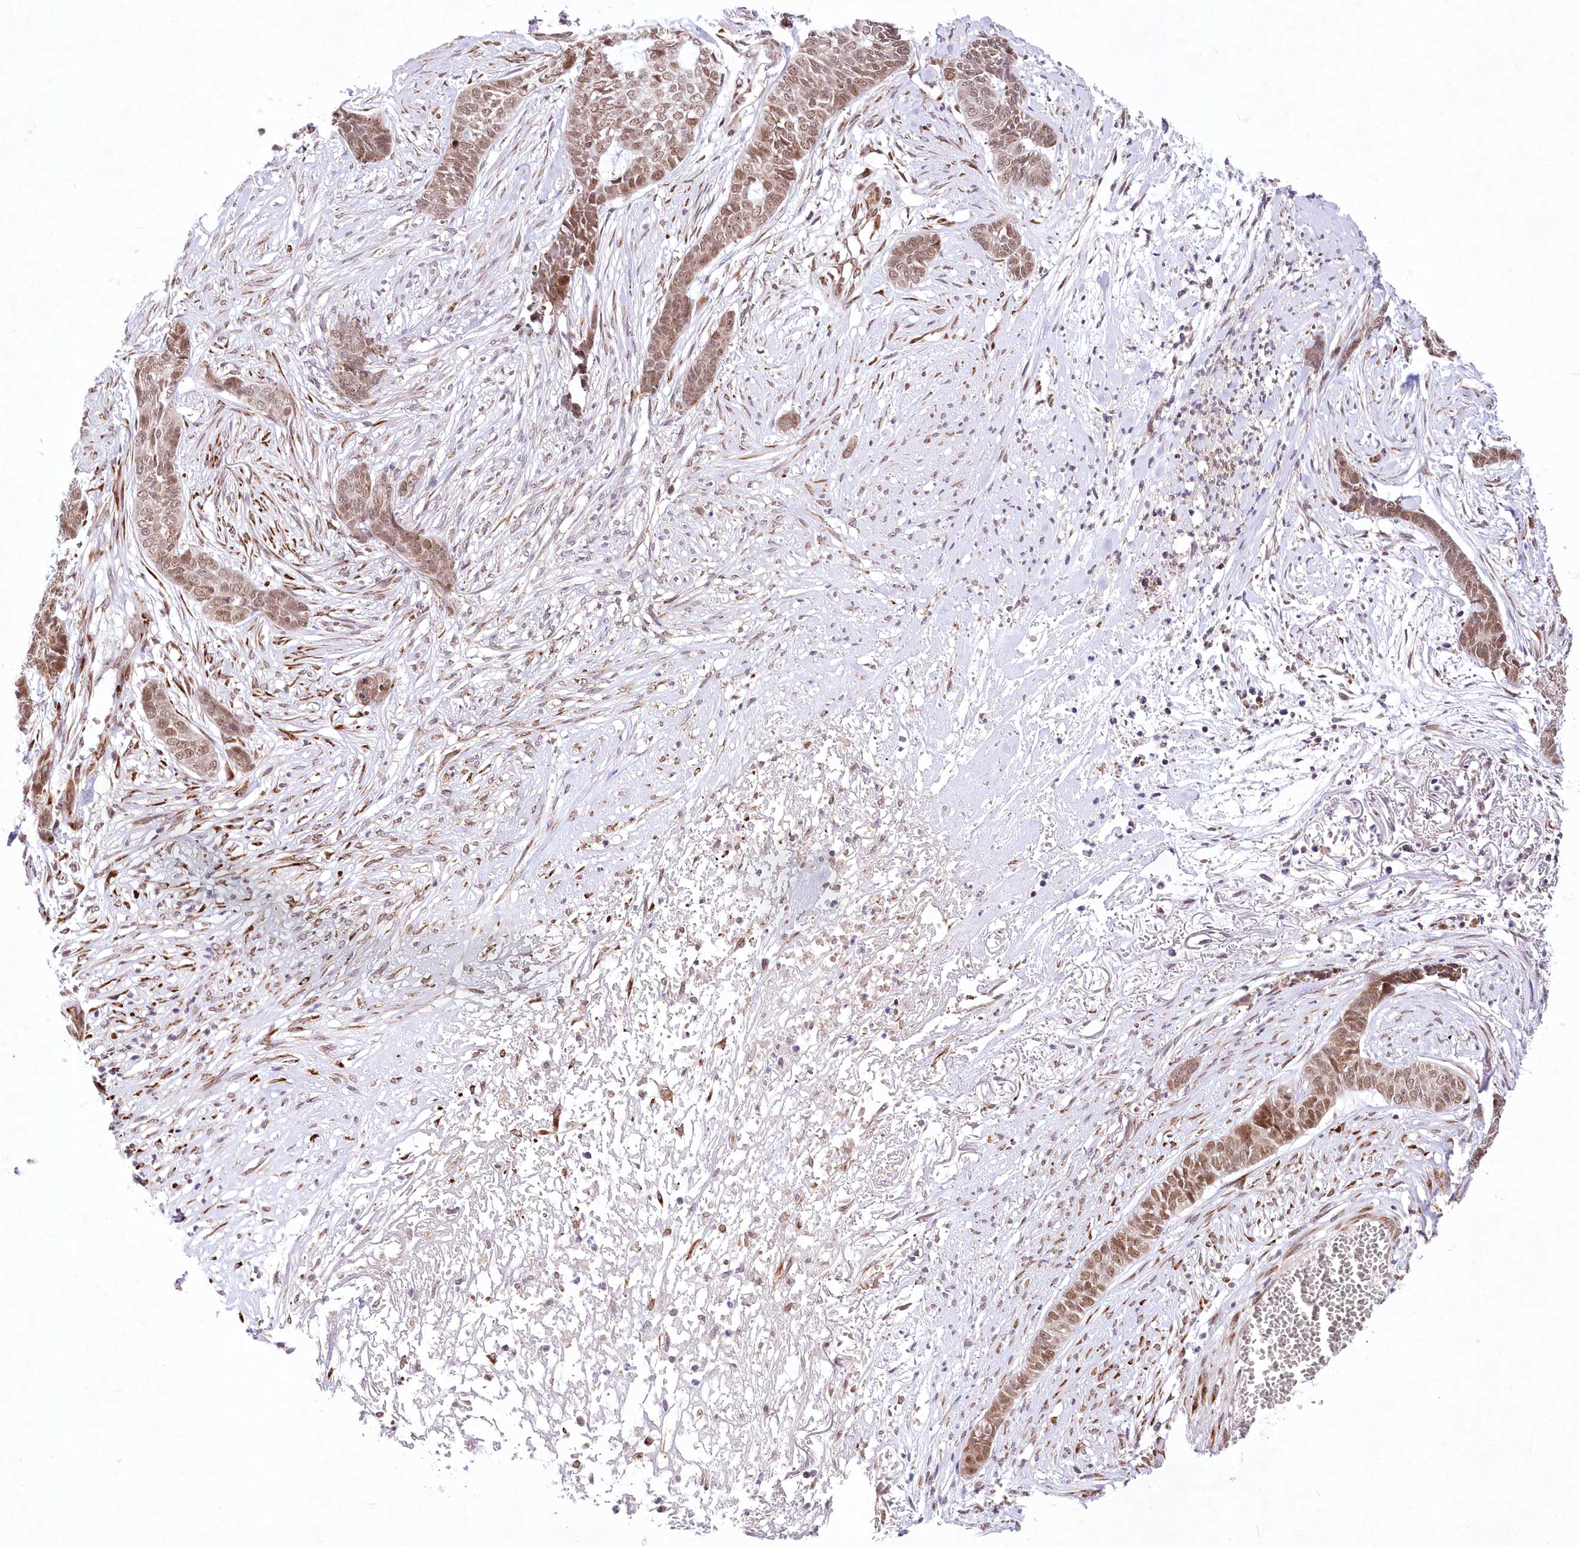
{"staining": {"intensity": "moderate", "quantity": ">75%", "location": "nuclear"}, "tissue": "skin cancer", "cell_type": "Tumor cells", "image_type": "cancer", "snomed": [{"axis": "morphology", "description": "Basal cell carcinoma"}, {"axis": "topography", "description": "Skin"}], "caption": "Immunohistochemical staining of skin cancer (basal cell carcinoma) reveals moderate nuclear protein positivity in about >75% of tumor cells.", "gene": "LDB1", "patient": {"sex": "female", "age": 64}}